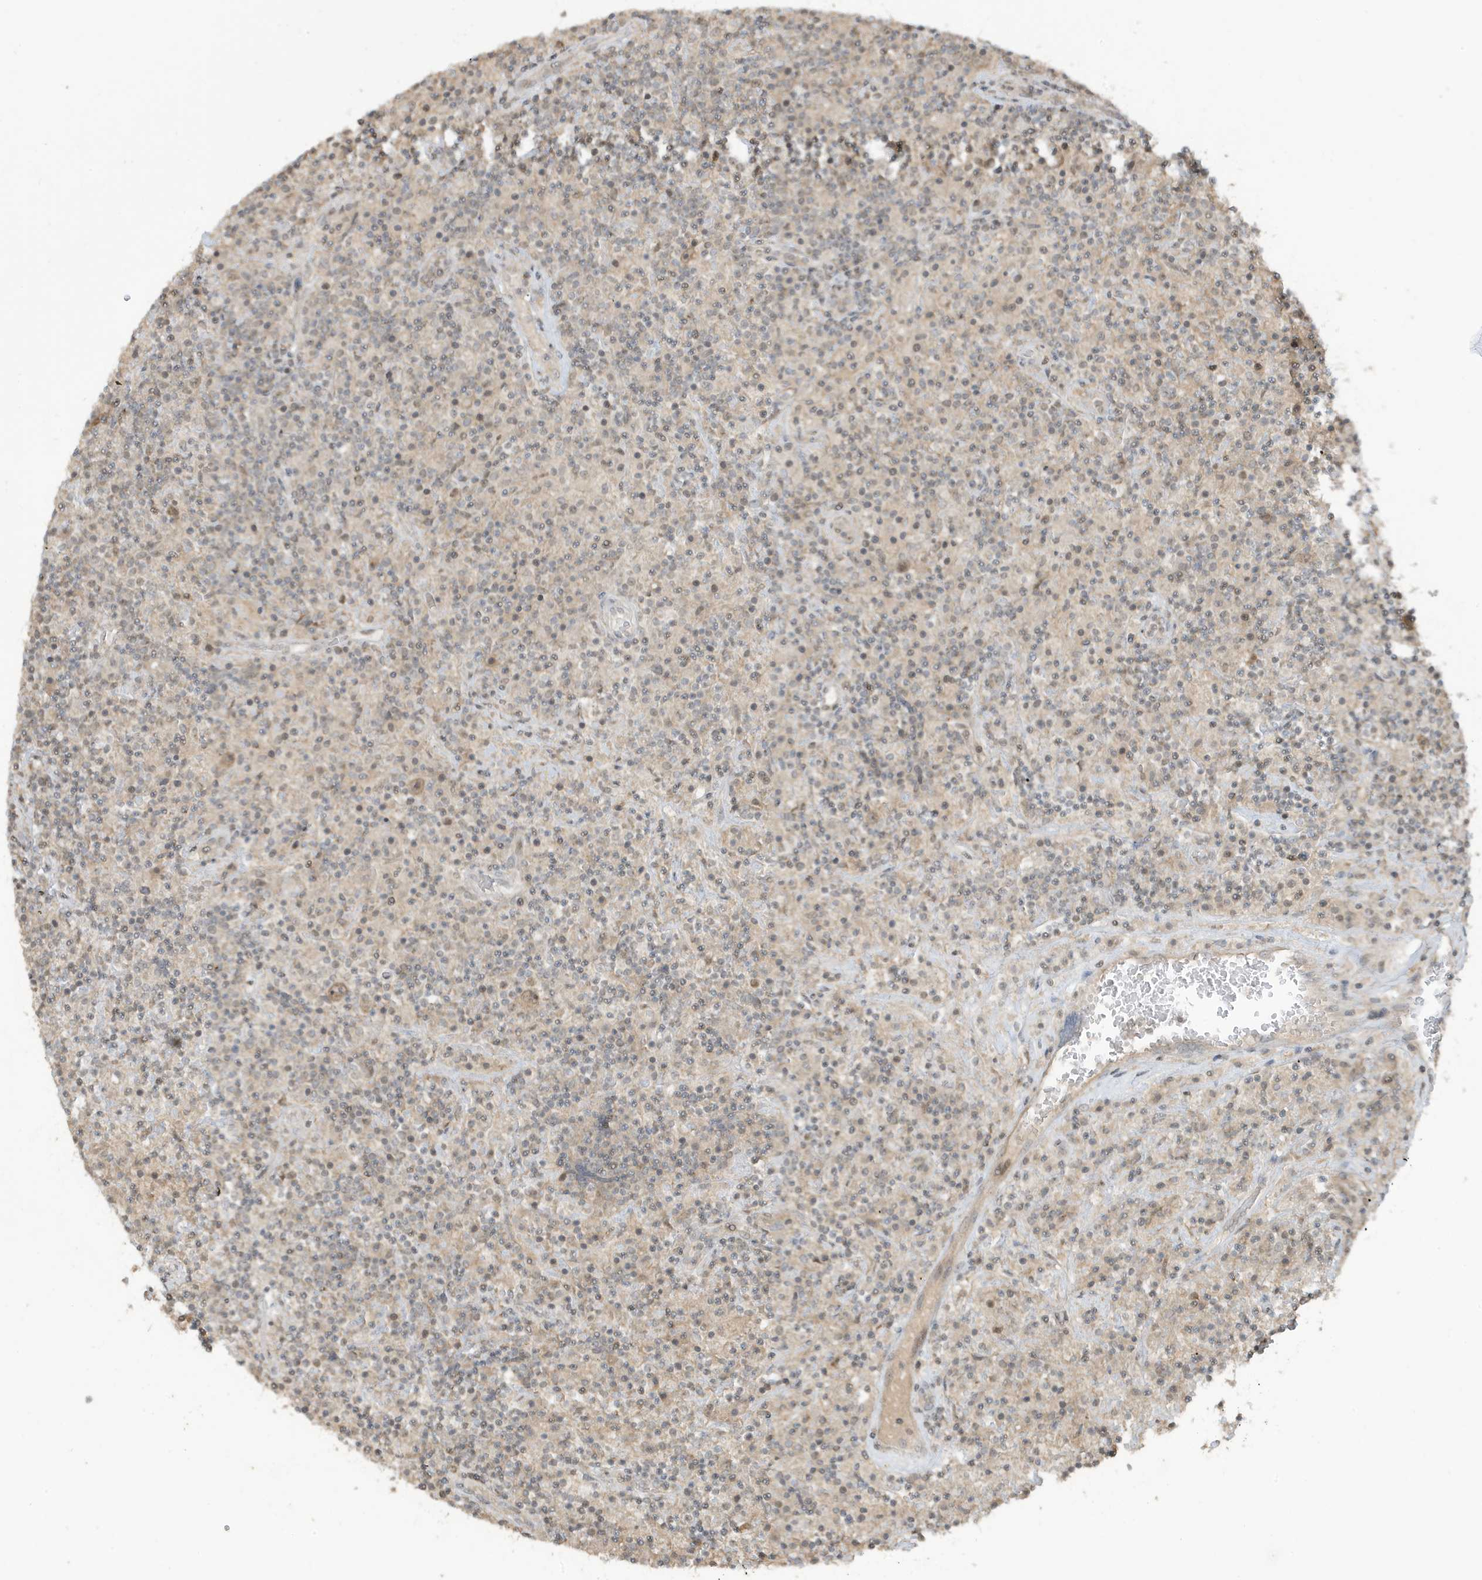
{"staining": {"intensity": "weak", "quantity": ">75%", "location": "cytoplasmic/membranous,nuclear"}, "tissue": "lymphoma", "cell_type": "Tumor cells", "image_type": "cancer", "snomed": [{"axis": "morphology", "description": "Hodgkin's disease, NOS"}, {"axis": "topography", "description": "Lymph node"}], "caption": "DAB (3,3'-diaminobenzidine) immunohistochemical staining of human lymphoma displays weak cytoplasmic/membranous and nuclear protein positivity in about >75% of tumor cells.", "gene": "PRRT3", "patient": {"sex": "male", "age": 70}}